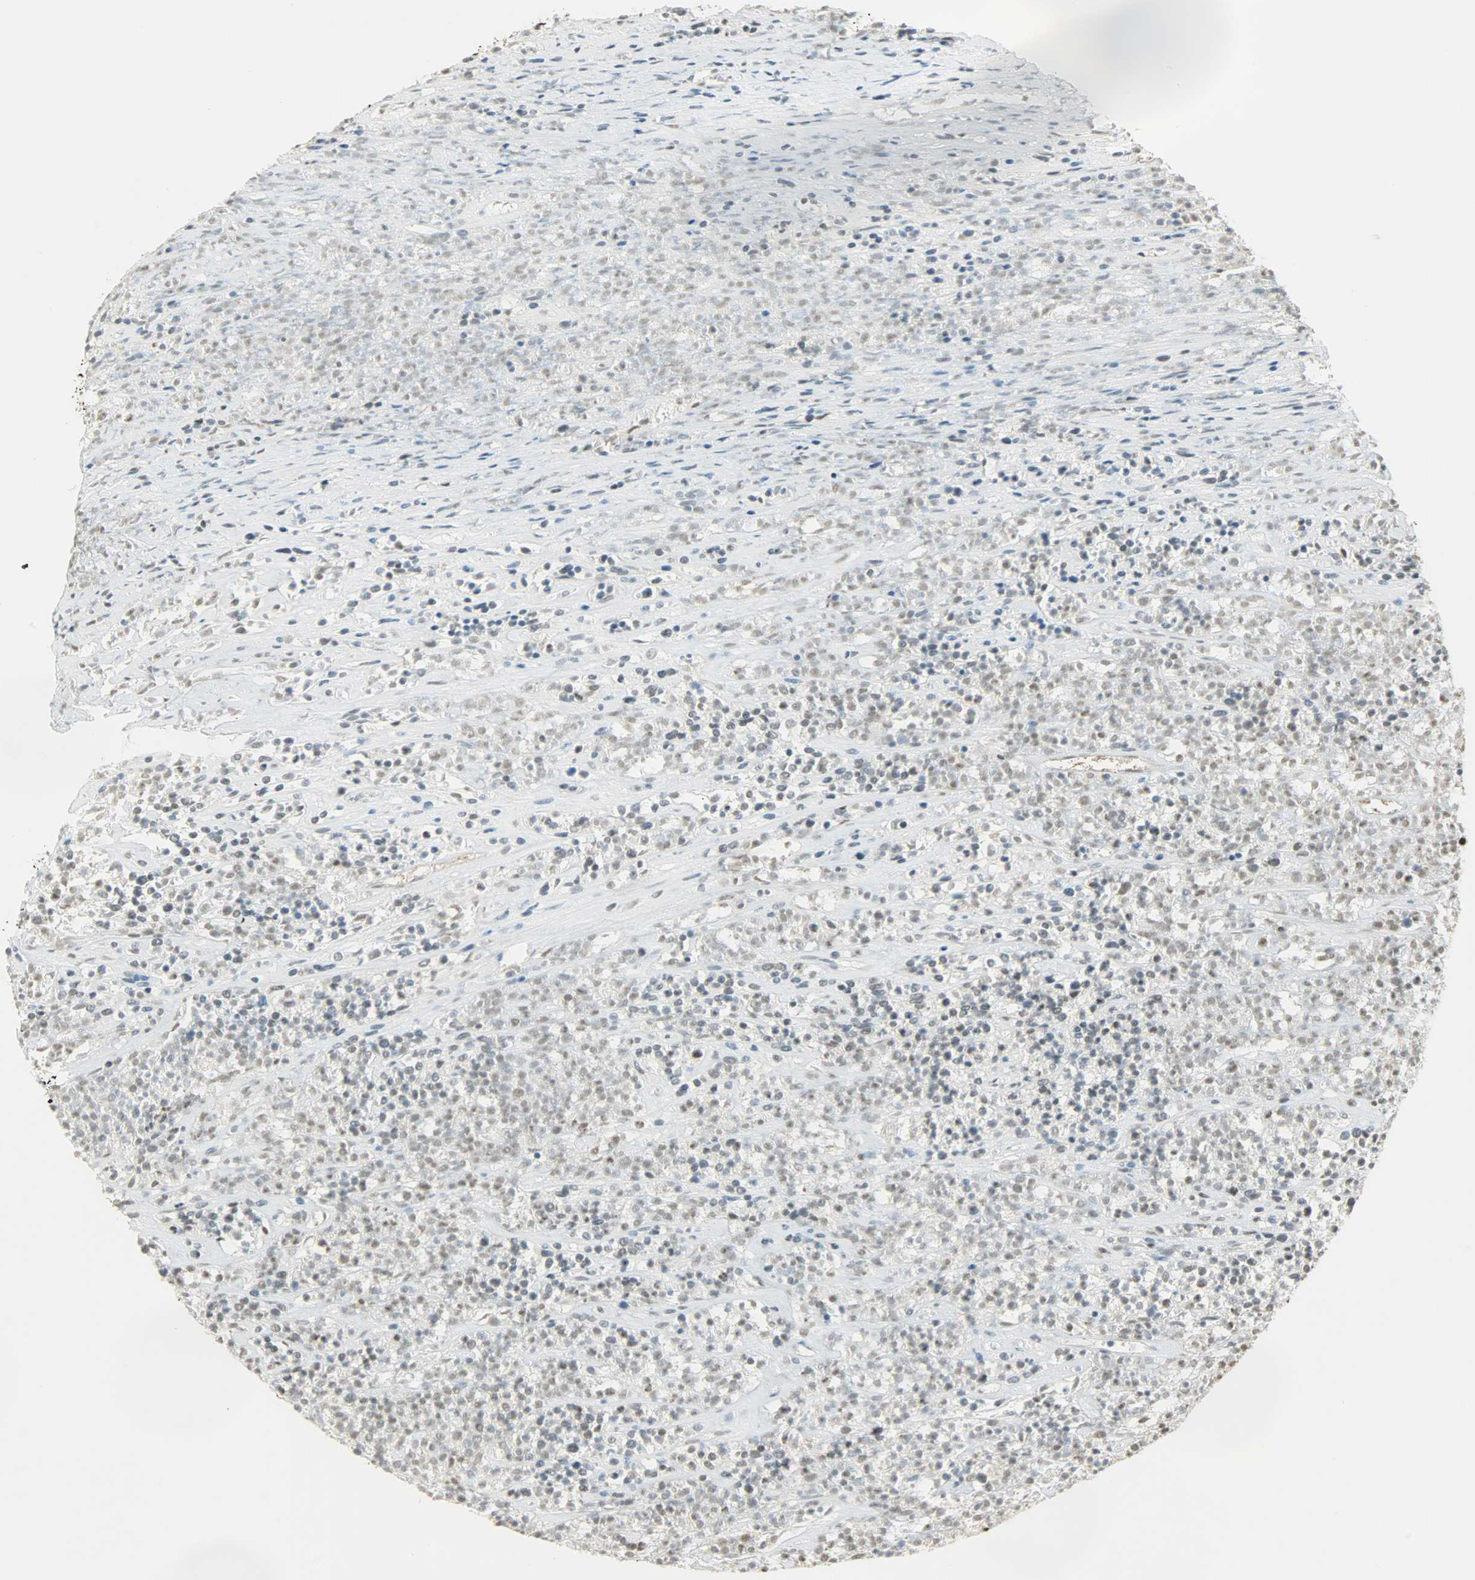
{"staining": {"intensity": "negative", "quantity": "none", "location": "none"}, "tissue": "lymphoma", "cell_type": "Tumor cells", "image_type": "cancer", "snomed": [{"axis": "morphology", "description": "Malignant lymphoma, non-Hodgkin's type, High grade"}, {"axis": "topography", "description": "Lymph node"}], "caption": "Malignant lymphoma, non-Hodgkin's type (high-grade) stained for a protein using immunohistochemistry (IHC) exhibits no staining tumor cells.", "gene": "MYEF2", "patient": {"sex": "female", "age": 73}}